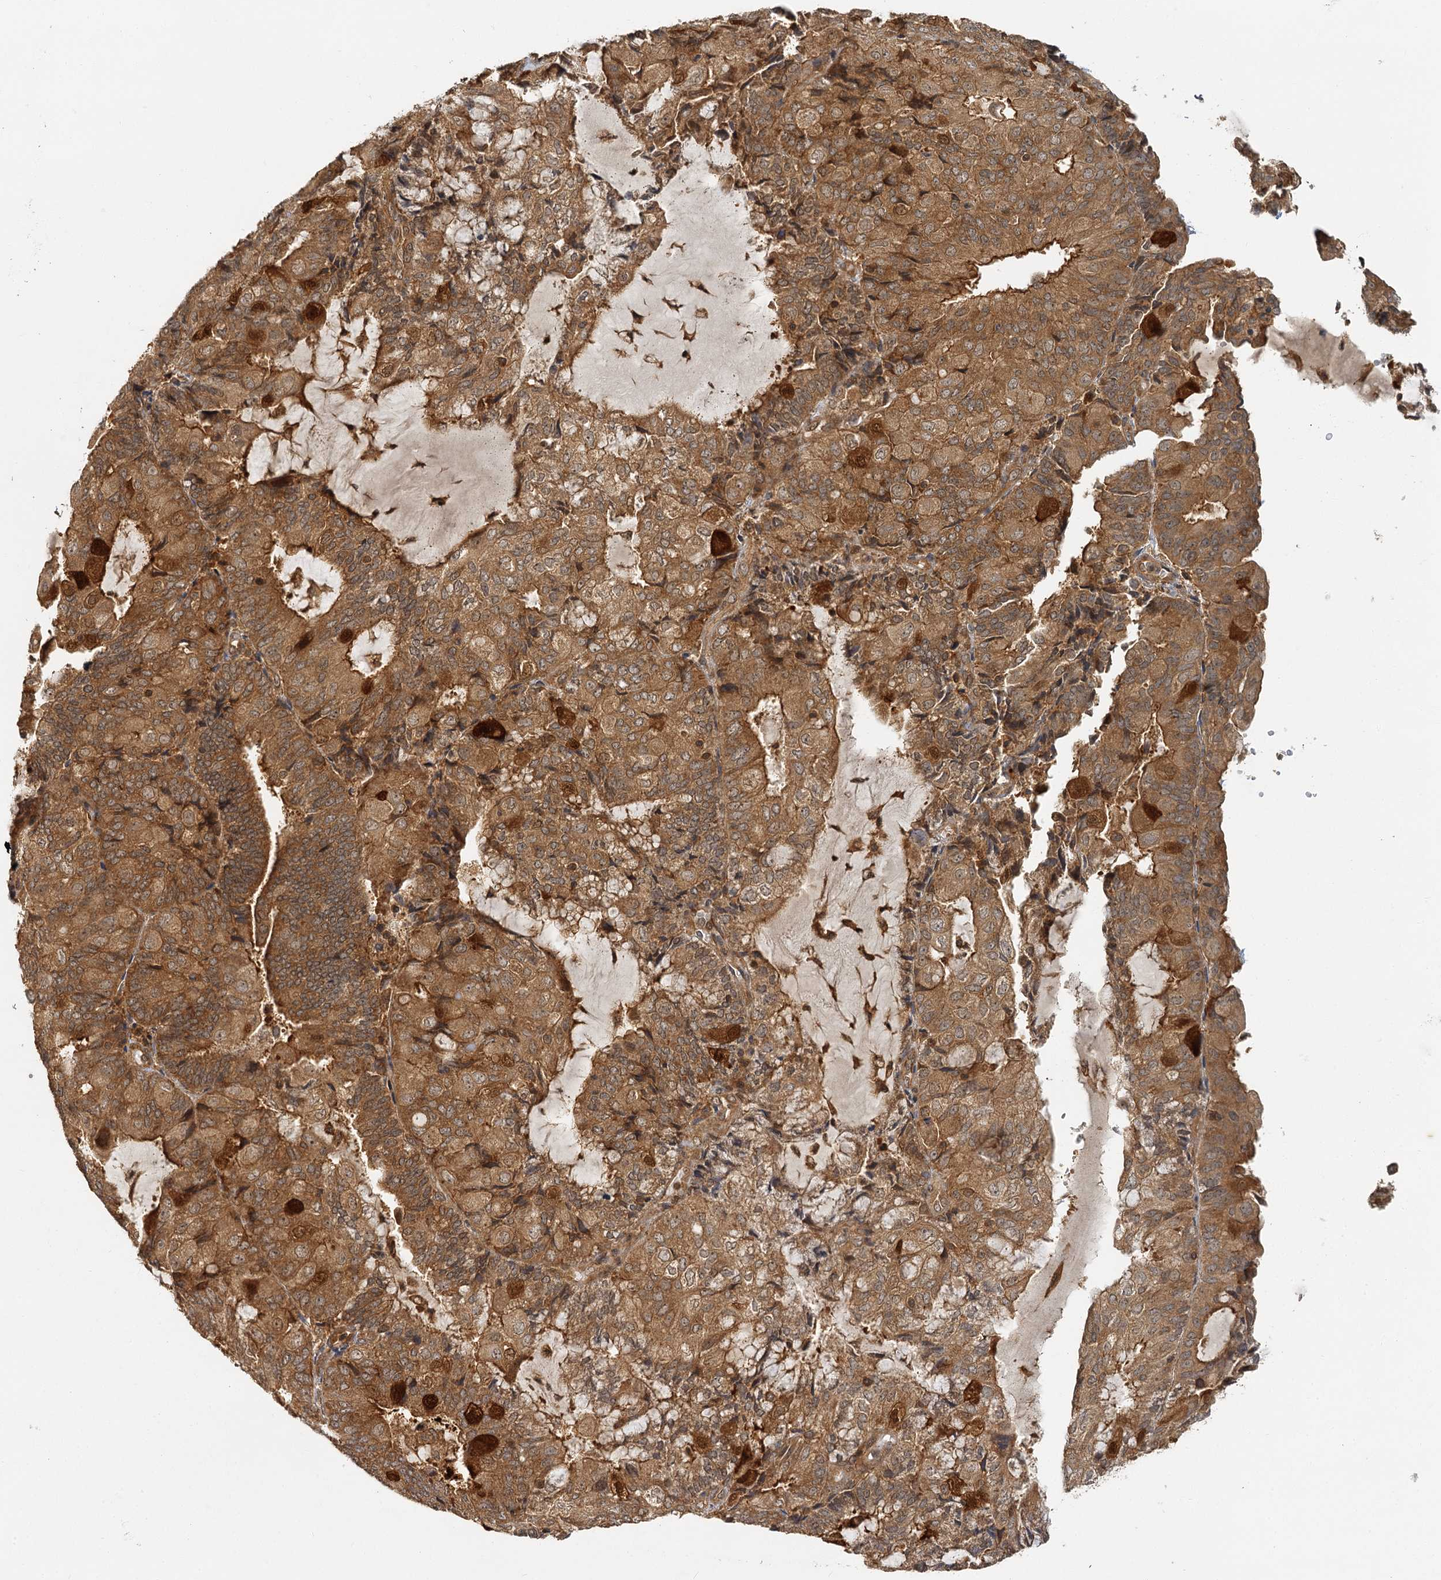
{"staining": {"intensity": "moderate", "quantity": ">75%", "location": "cytoplasmic/membranous,nuclear"}, "tissue": "endometrial cancer", "cell_type": "Tumor cells", "image_type": "cancer", "snomed": [{"axis": "morphology", "description": "Adenocarcinoma, NOS"}, {"axis": "topography", "description": "Endometrium"}], "caption": "An image of endometrial cancer (adenocarcinoma) stained for a protein exhibits moderate cytoplasmic/membranous and nuclear brown staining in tumor cells. The protein is shown in brown color, while the nuclei are stained blue.", "gene": "ZNF549", "patient": {"sex": "female", "age": 81}}